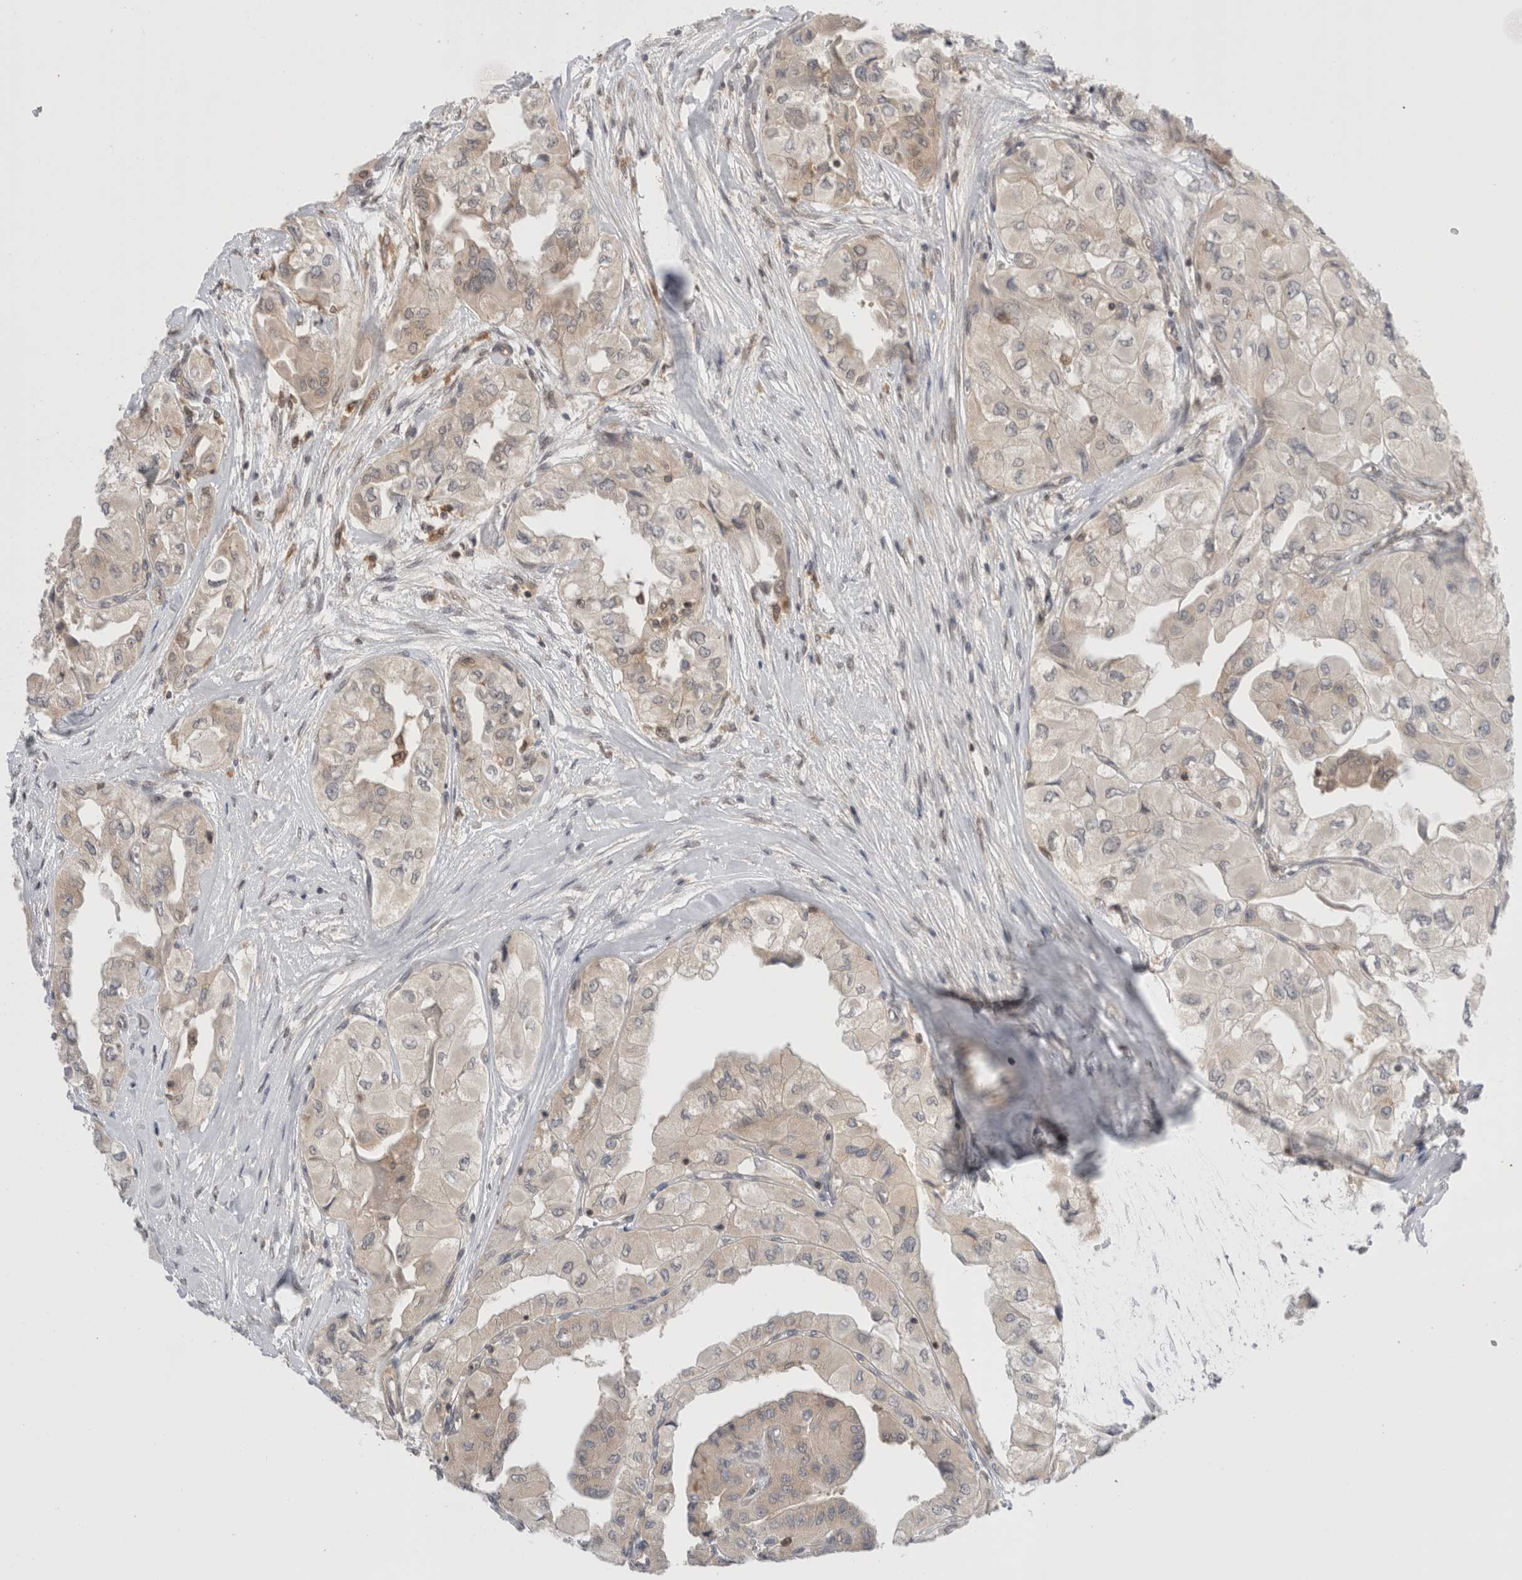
{"staining": {"intensity": "weak", "quantity": "<25%", "location": "cytoplasmic/membranous"}, "tissue": "thyroid cancer", "cell_type": "Tumor cells", "image_type": "cancer", "snomed": [{"axis": "morphology", "description": "Papillary adenocarcinoma, NOS"}, {"axis": "topography", "description": "Thyroid gland"}], "caption": "This is an IHC histopathology image of thyroid cancer. There is no expression in tumor cells.", "gene": "NFKB1", "patient": {"sex": "female", "age": 59}}